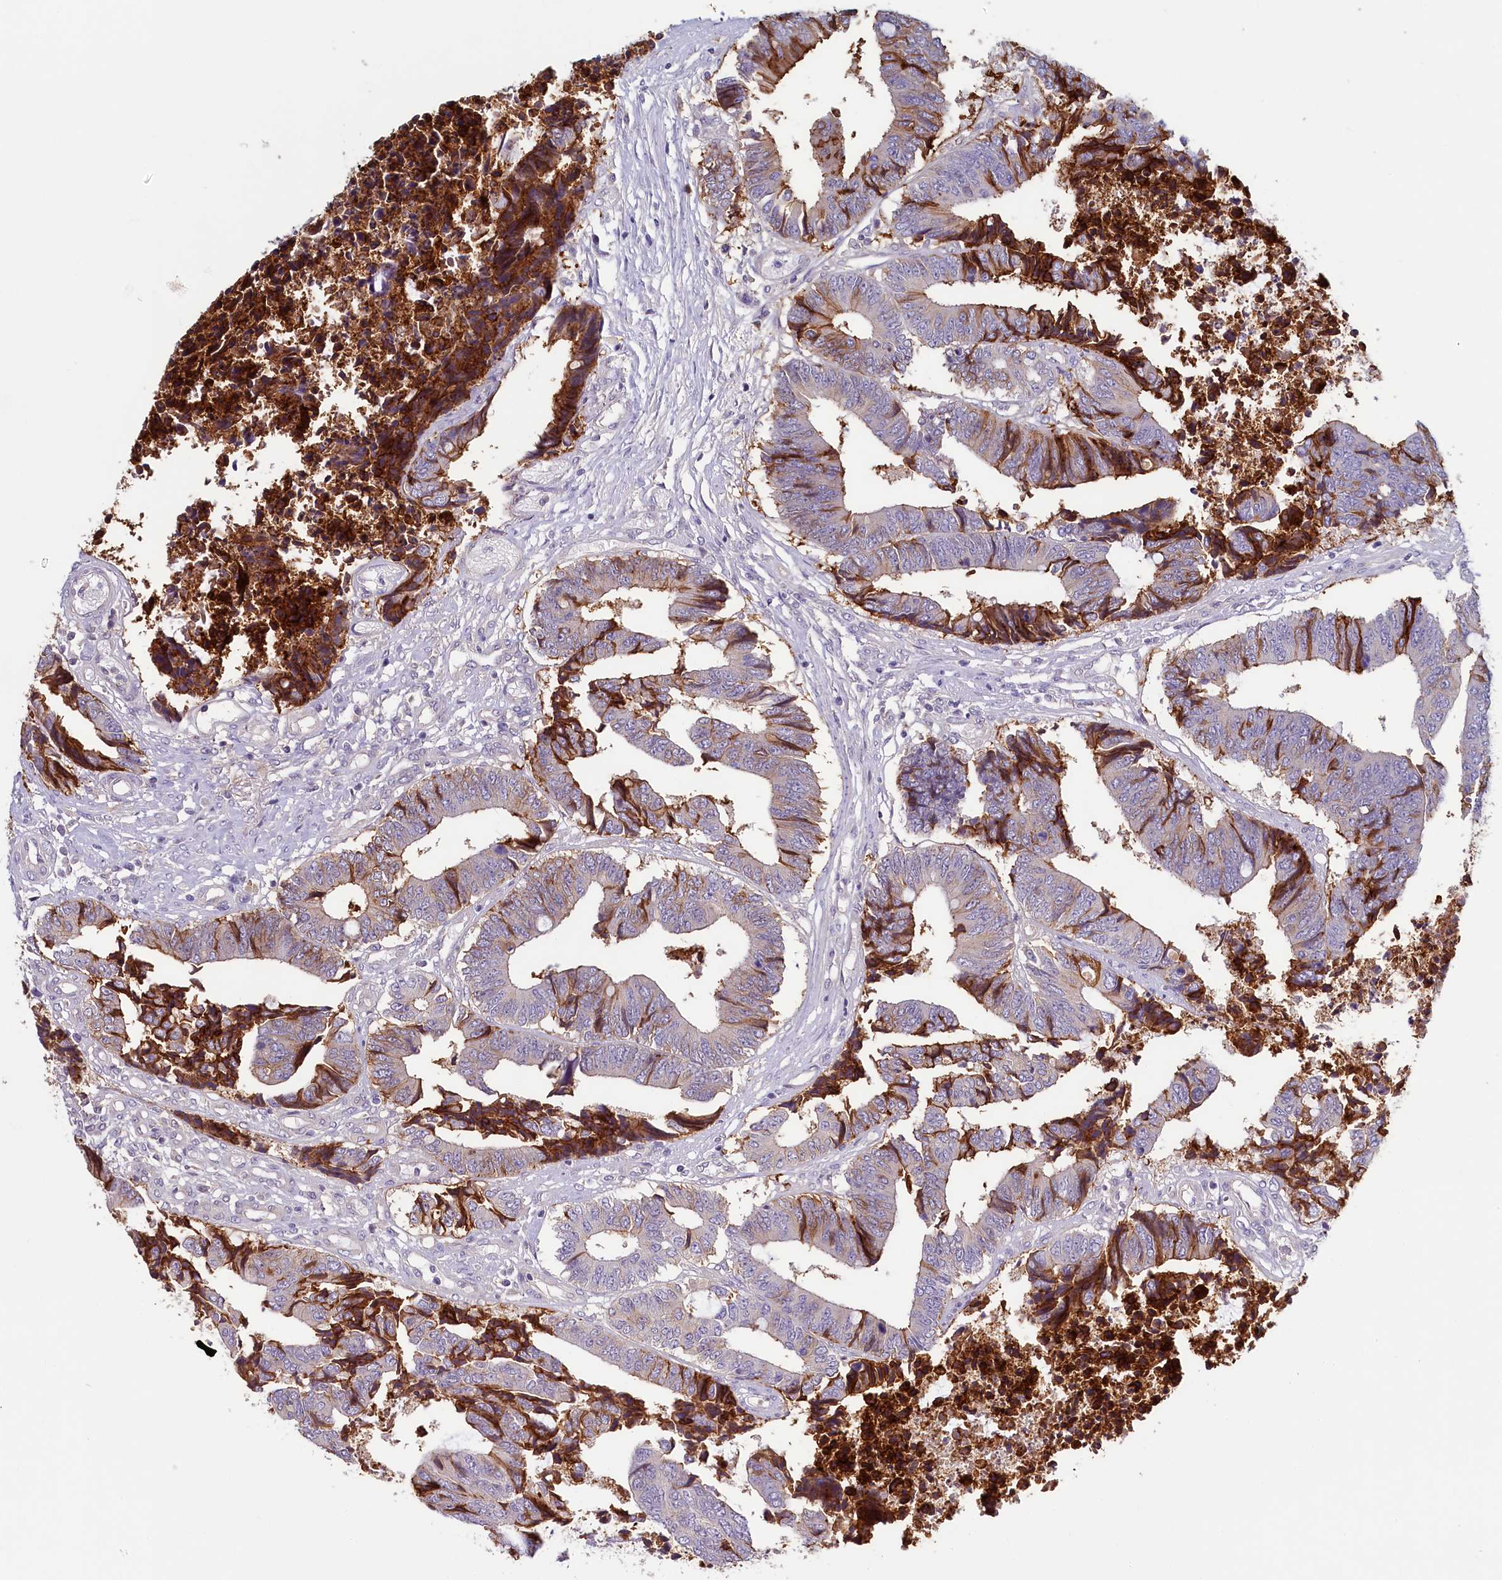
{"staining": {"intensity": "strong", "quantity": "<25%", "location": "cytoplasmic/membranous"}, "tissue": "colorectal cancer", "cell_type": "Tumor cells", "image_type": "cancer", "snomed": [{"axis": "morphology", "description": "Adenocarcinoma, NOS"}, {"axis": "topography", "description": "Rectum"}], "caption": "Immunohistochemistry (IHC) histopathology image of colorectal adenocarcinoma stained for a protein (brown), which demonstrates medium levels of strong cytoplasmic/membranous staining in about <25% of tumor cells.", "gene": "PDE6D", "patient": {"sex": "male", "age": 84}}